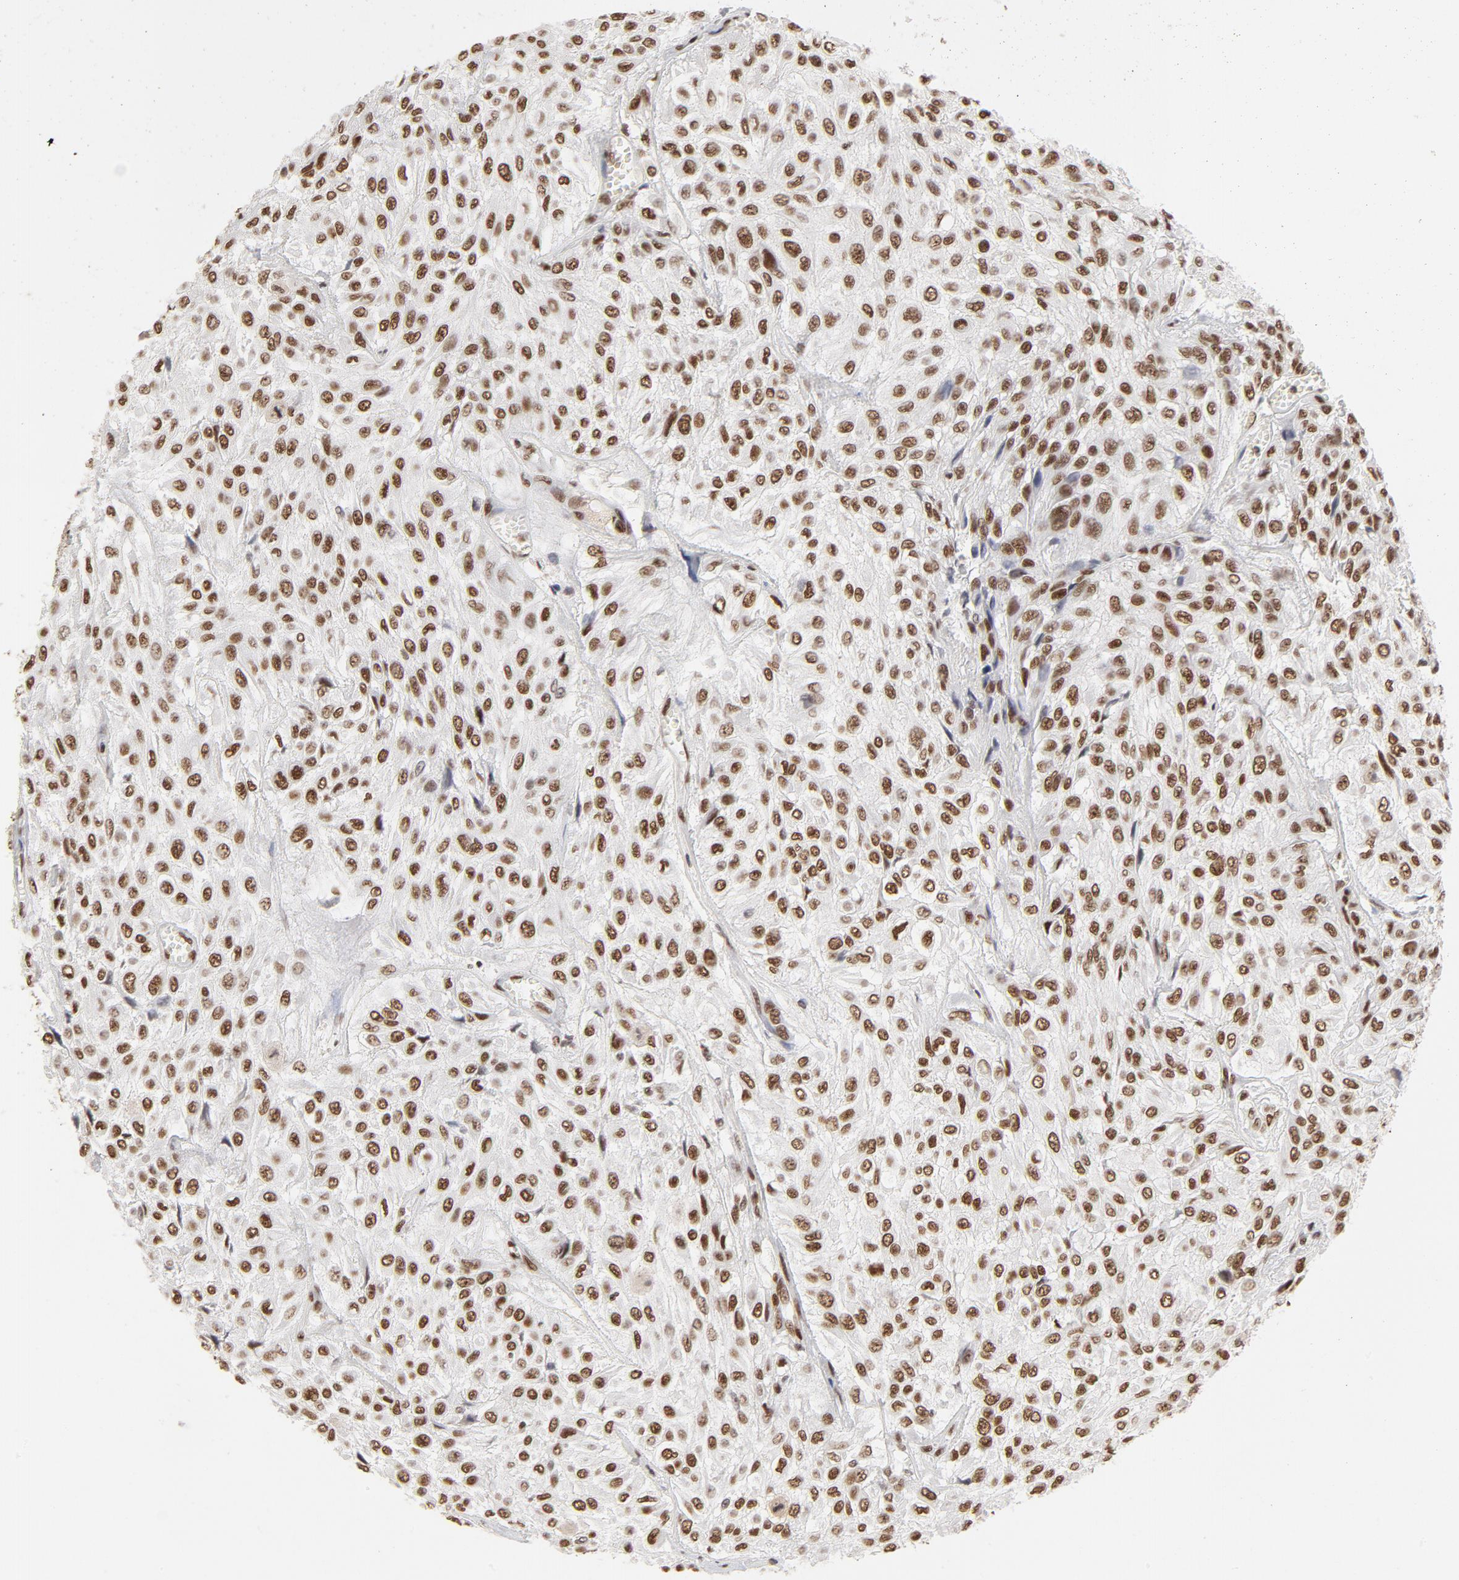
{"staining": {"intensity": "moderate", "quantity": ">75%", "location": "nuclear"}, "tissue": "urothelial cancer", "cell_type": "Tumor cells", "image_type": "cancer", "snomed": [{"axis": "morphology", "description": "Urothelial carcinoma, High grade"}, {"axis": "topography", "description": "Urinary bladder"}], "caption": "Protein staining reveals moderate nuclear staining in about >75% of tumor cells in urothelial carcinoma (high-grade). (DAB (3,3'-diaminobenzidine) = brown stain, brightfield microscopy at high magnification).", "gene": "TP53BP1", "patient": {"sex": "male", "age": 57}}